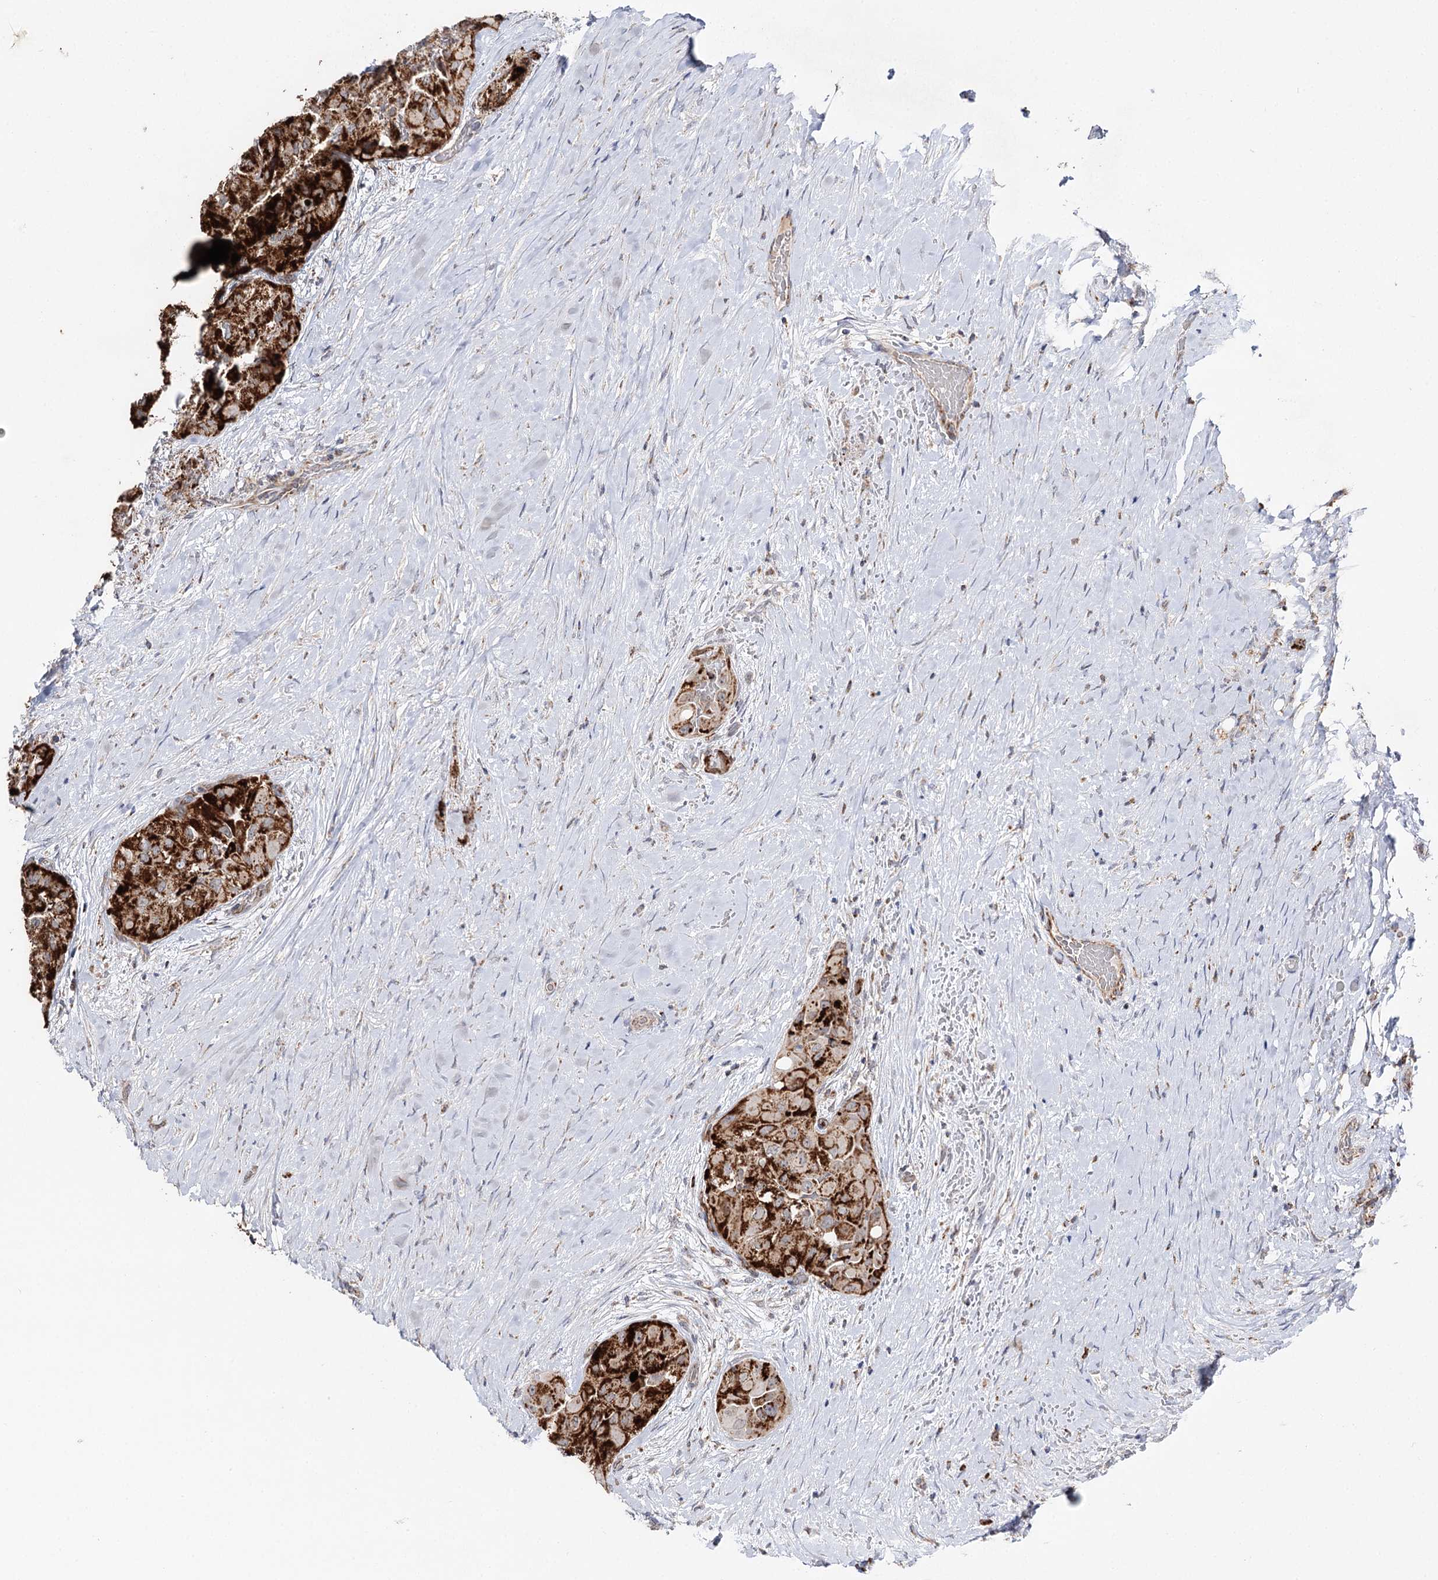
{"staining": {"intensity": "strong", "quantity": ">75%", "location": "cytoplasmic/membranous"}, "tissue": "thyroid cancer", "cell_type": "Tumor cells", "image_type": "cancer", "snomed": [{"axis": "morphology", "description": "Papillary adenocarcinoma, NOS"}, {"axis": "topography", "description": "Thyroid gland"}], "caption": "Protein staining of thyroid papillary adenocarcinoma tissue exhibits strong cytoplasmic/membranous staining in approximately >75% of tumor cells. (Brightfield microscopy of DAB IHC at high magnification).", "gene": "CBR4", "patient": {"sex": "female", "age": 59}}